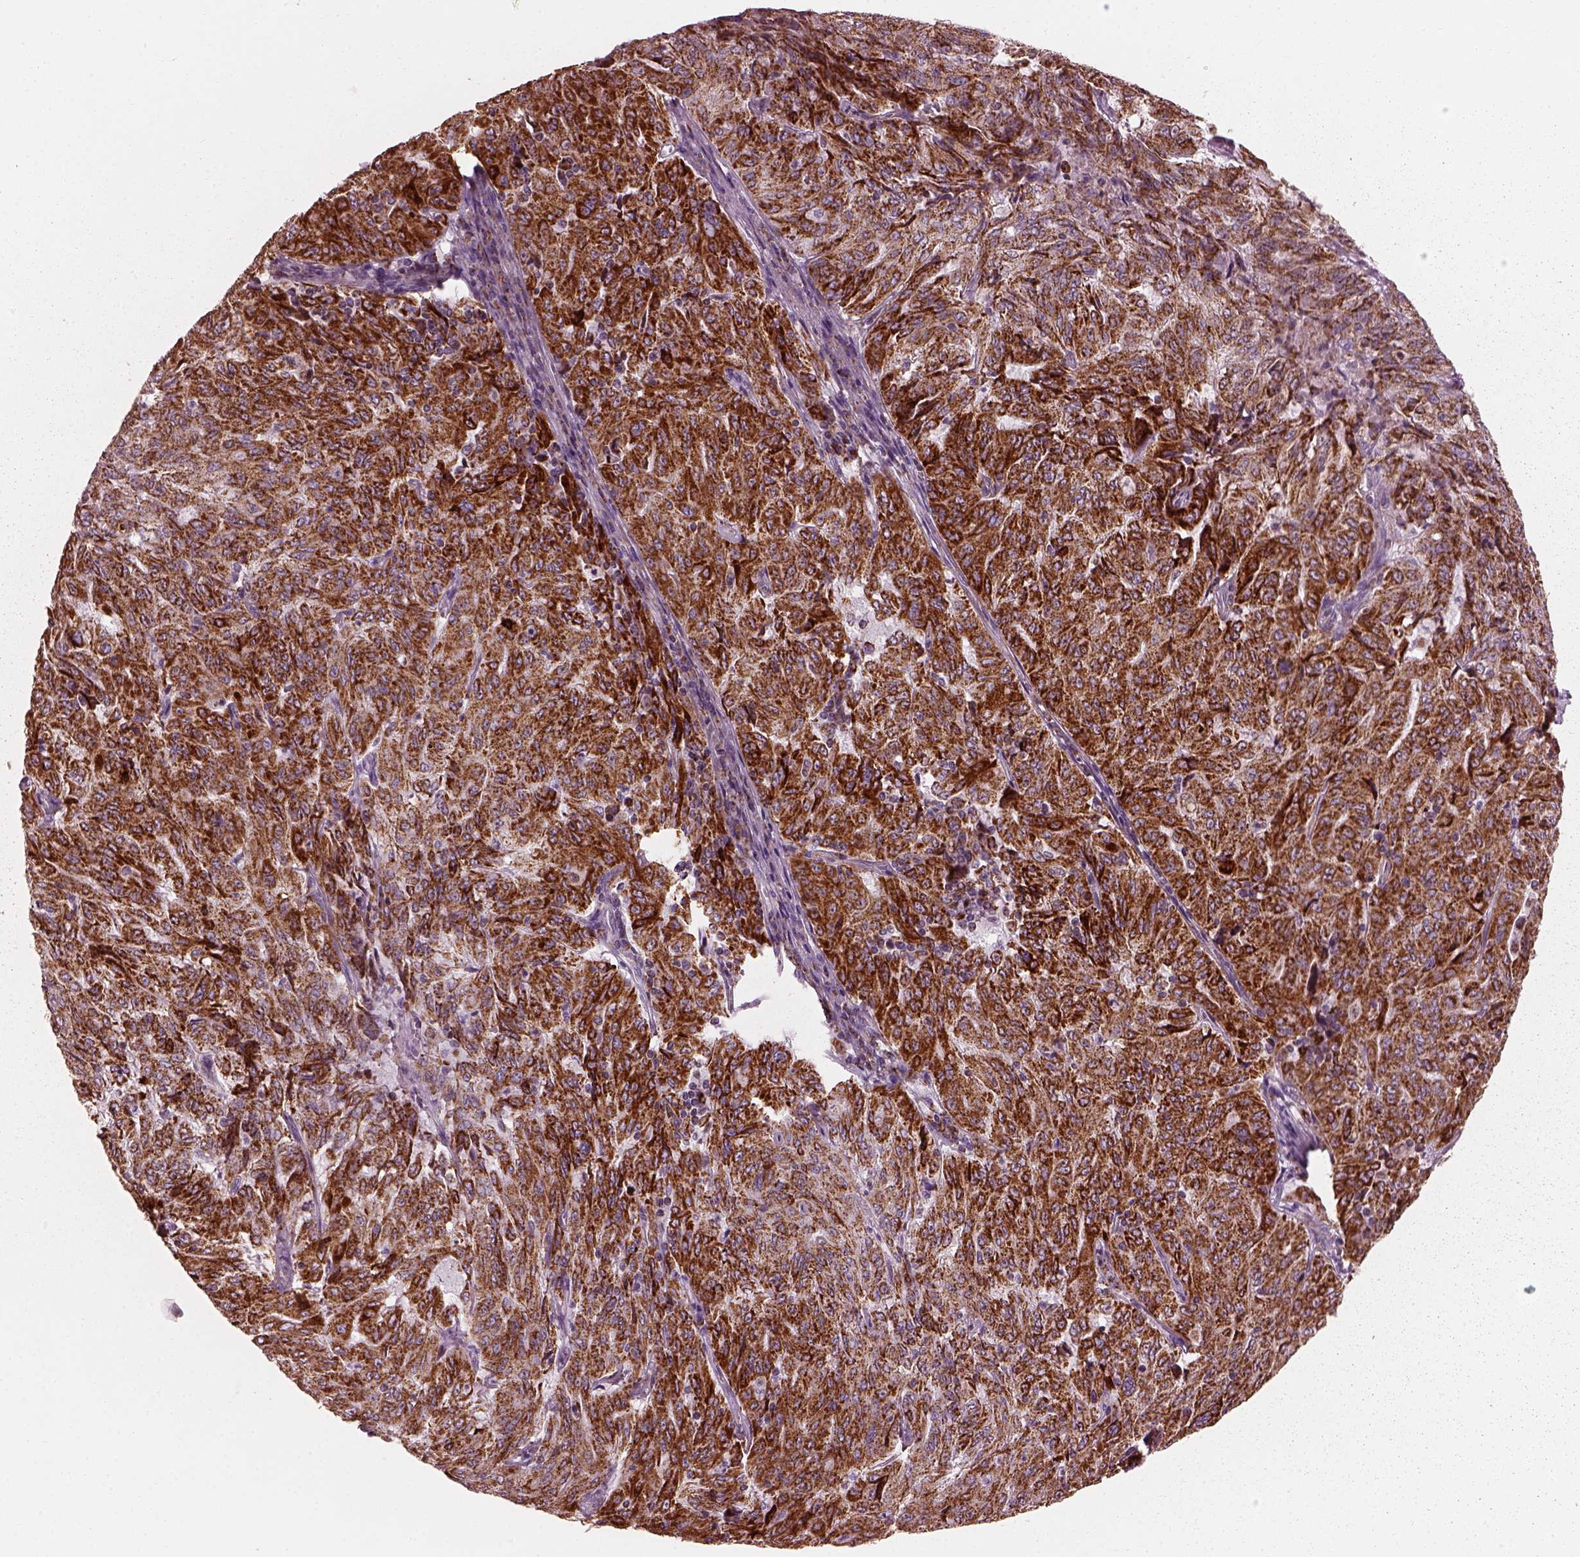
{"staining": {"intensity": "strong", "quantity": ">75%", "location": "cytoplasmic/membranous"}, "tissue": "pancreatic cancer", "cell_type": "Tumor cells", "image_type": "cancer", "snomed": [{"axis": "morphology", "description": "Adenocarcinoma, NOS"}, {"axis": "topography", "description": "Pancreas"}], "caption": "Immunohistochemistry (IHC) staining of pancreatic cancer (adenocarcinoma), which demonstrates high levels of strong cytoplasmic/membranous staining in approximately >75% of tumor cells indicating strong cytoplasmic/membranous protein positivity. The staining was performed using DAB (brown) for protein detection and nuclei were counterstained in hematoxylin (blue).", "gene": "ATP5MF", "patient": {"sex": "male", "age": 63}}